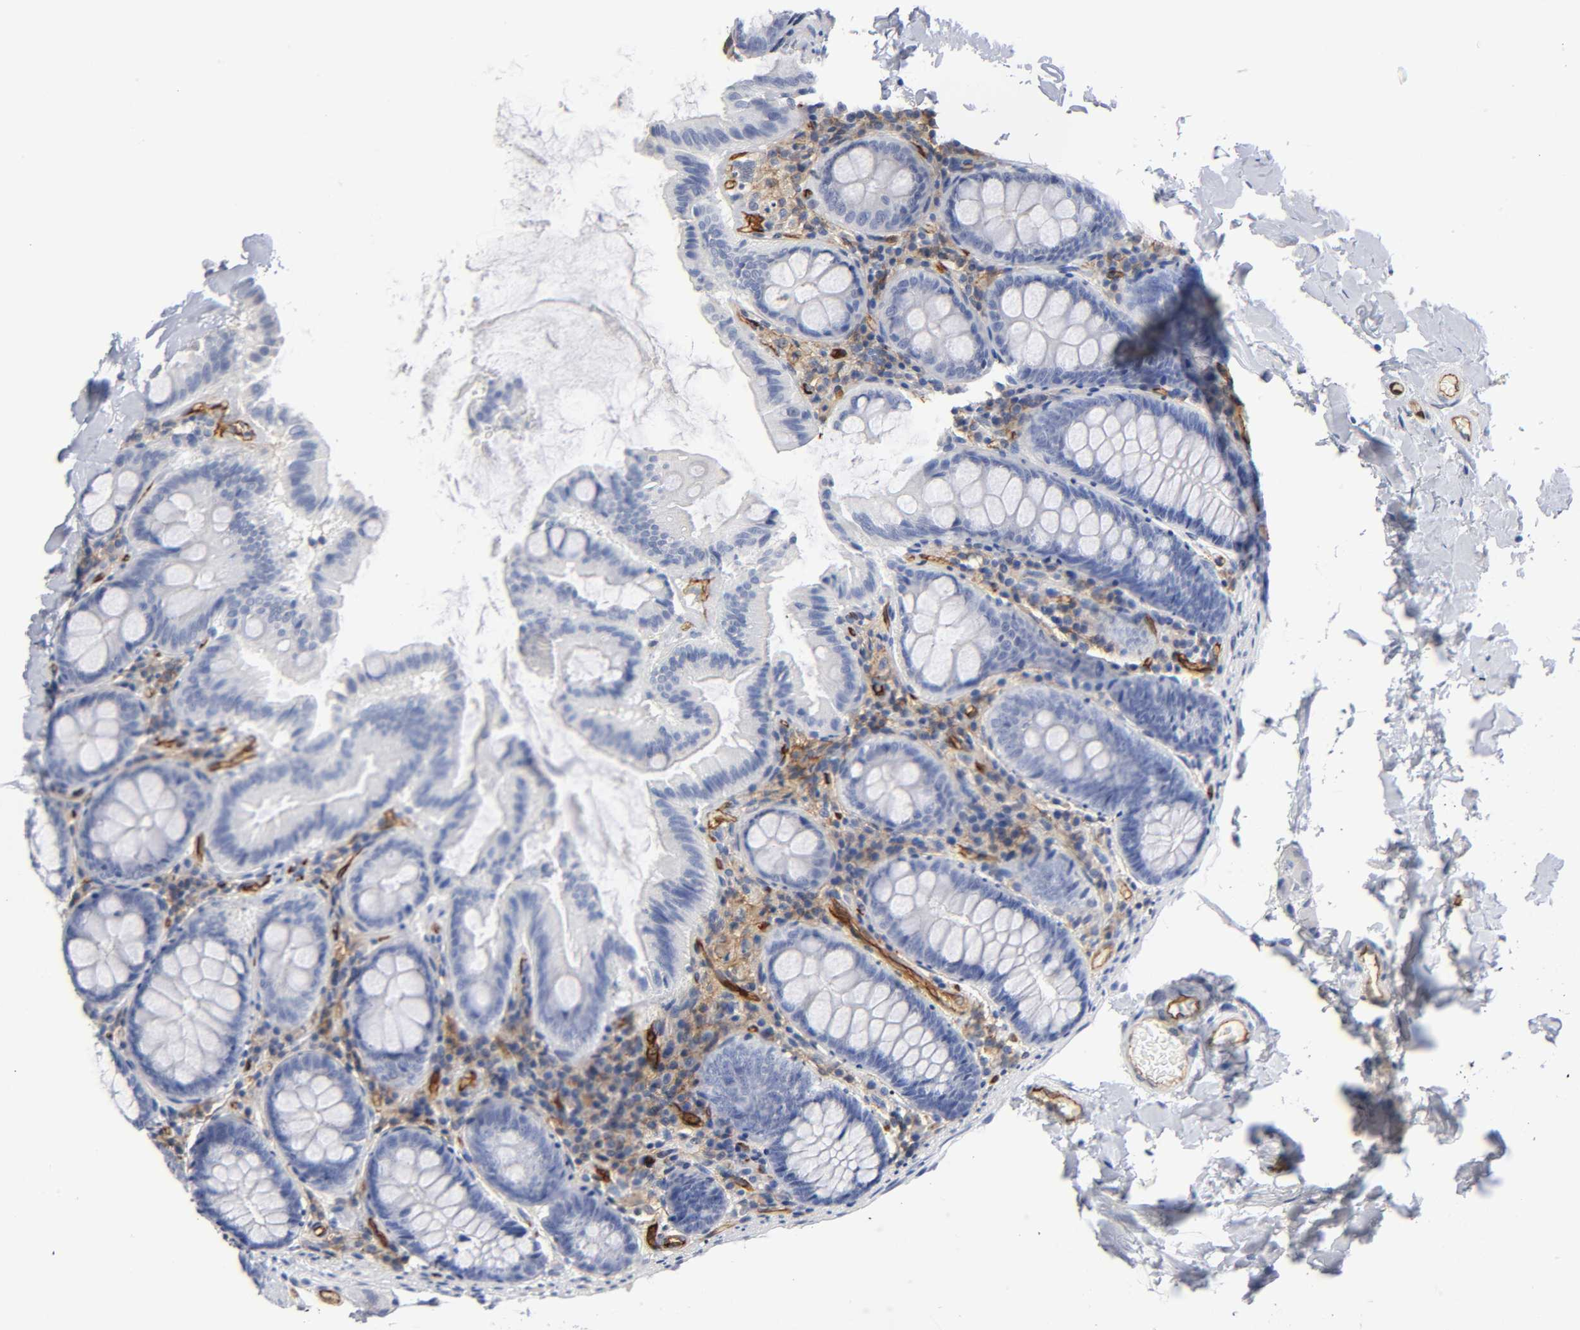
{"staining": {"intensity": "strong", "quantity": ">75%", "location": "cytoplasmic/membranous"}, "tissue": "colon", "cell_type": "Endothelial cells", "image_type": "normal", "snomed": [{"axis": "morphology", "description": "Normal tissue, NOS"}, {"axis": "topography", "description": "Colon"}], "caption": "The image exhibits a brown stain indicating the presence of a protein in the cytoplasmic/membranous of endothelial cells in colon. (DAB IHC with brightfield microscopy, high magnification).", "gene": "ICAM1", "patient": {"sex": "female", "age": 61}}